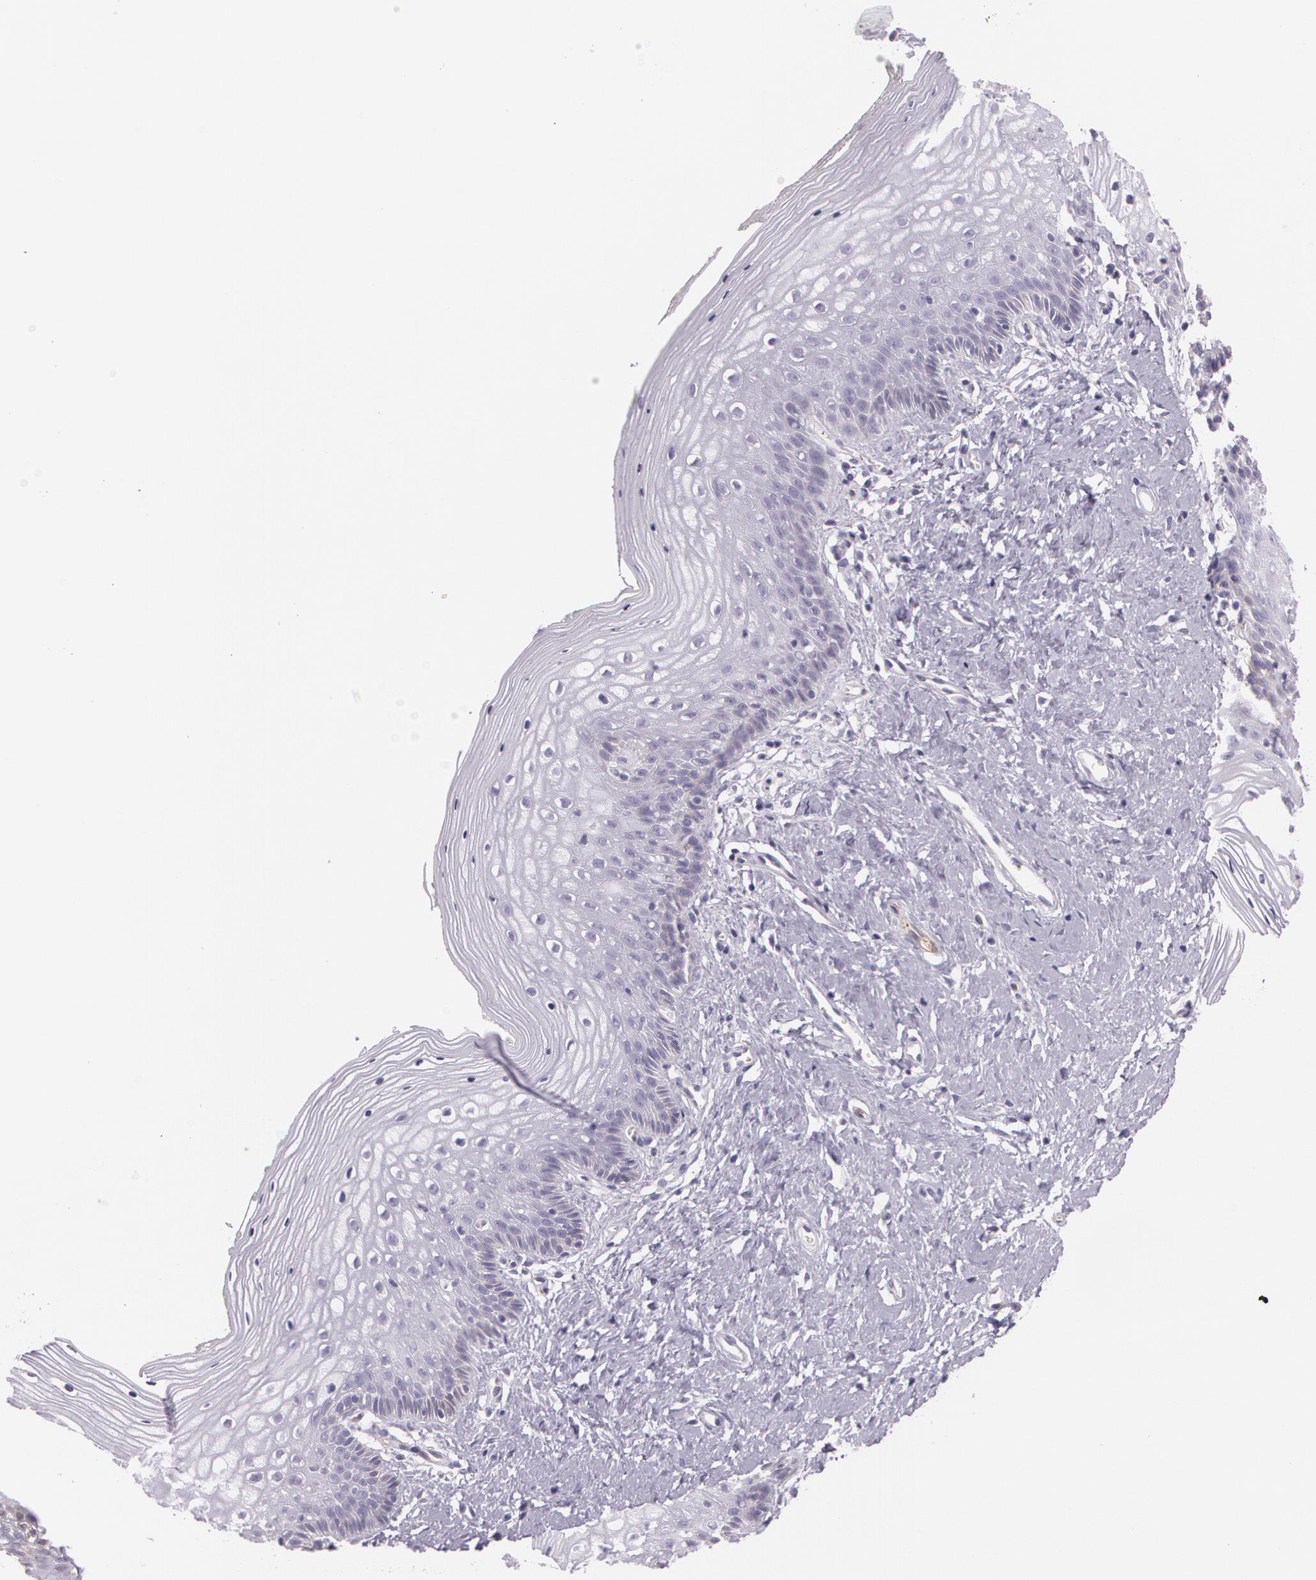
{"staining": {"intensity": "negative", "quantity": "none", "location": "none"}, "tissue": "vagina", "cell_type": "Squamous epithelial cells", "image_type": "normal", "snomed": [{"axis": "morphology", "description": "Normal tissue, NOS"}, {"axis": "topography", "description": "Vagina"}], "caption": "An immunohistochemistry histopathology image of benign vagina is shown. There is no staining in squamous epithelial cells of vagina.", "gene": "APP", "patient": {"sex": "female", "age": 46}}